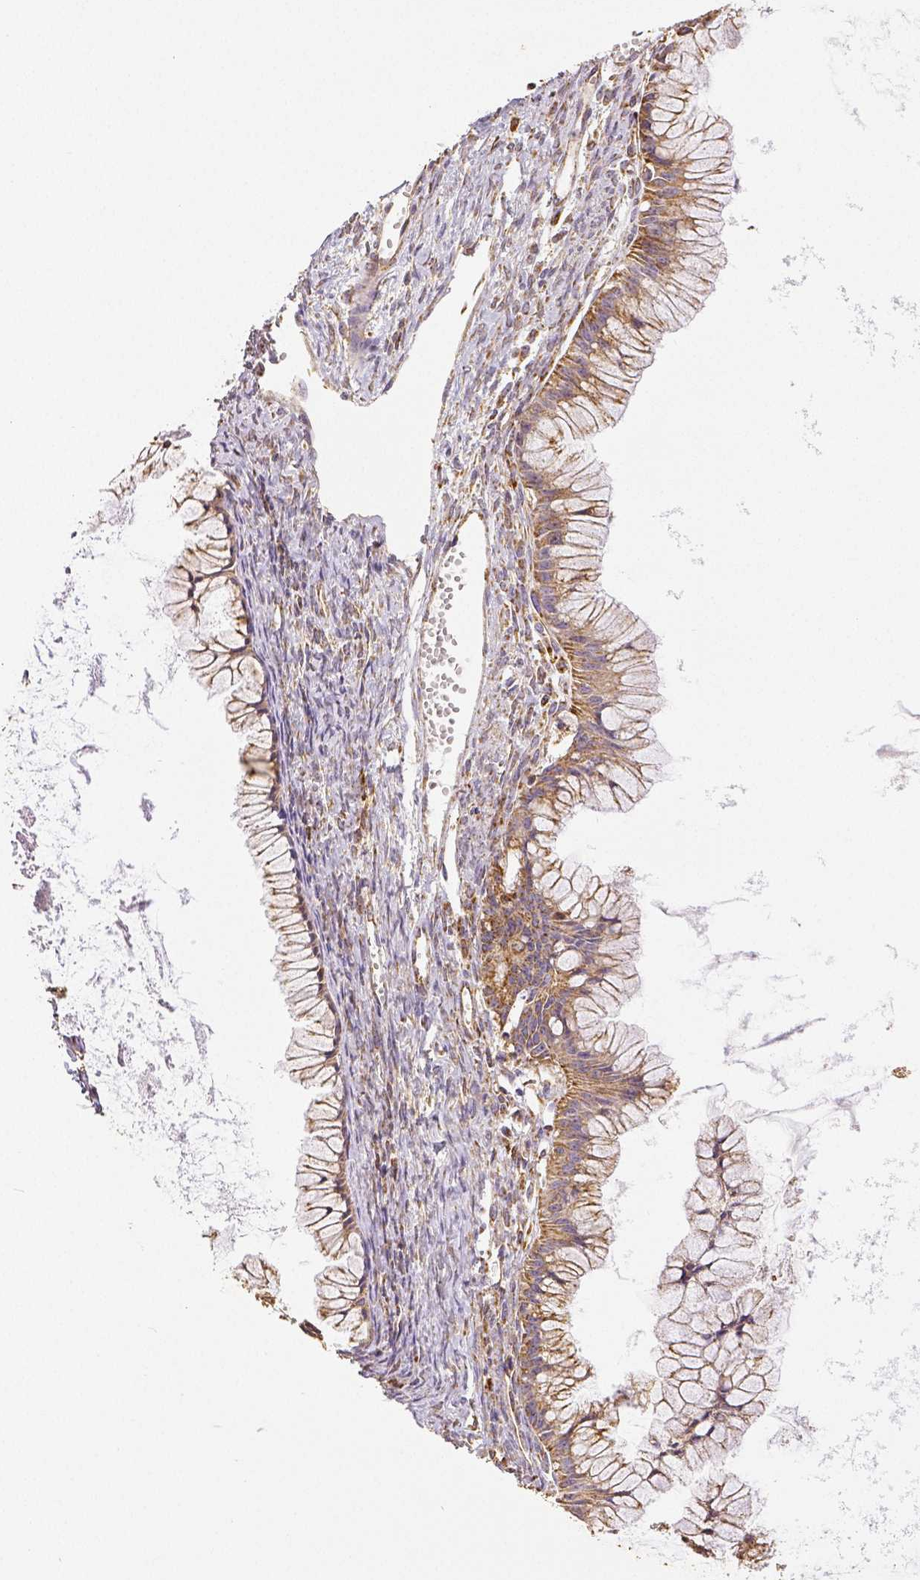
{"staining": {"intensity": "weak", "quantity": ">75%", "location": "cytoplasmic/membranous"}, "tissue": "ovarian cancer", "cell_type": "Tumor cells", "image_type": "cancer", "snomed": [{"axis": "morphology", "description": "Cystadenocarcinoma, mucinous, NOS"}, {"axis": "topography", "description": "Ovary"}], "caption": "Human ovarian mucinous cystadenocarcinoma stained with a protein marker demonstrates weak staining in tumor cells.", "gene": "SDHB", "patient": {"sex": "female", "age": 41}}